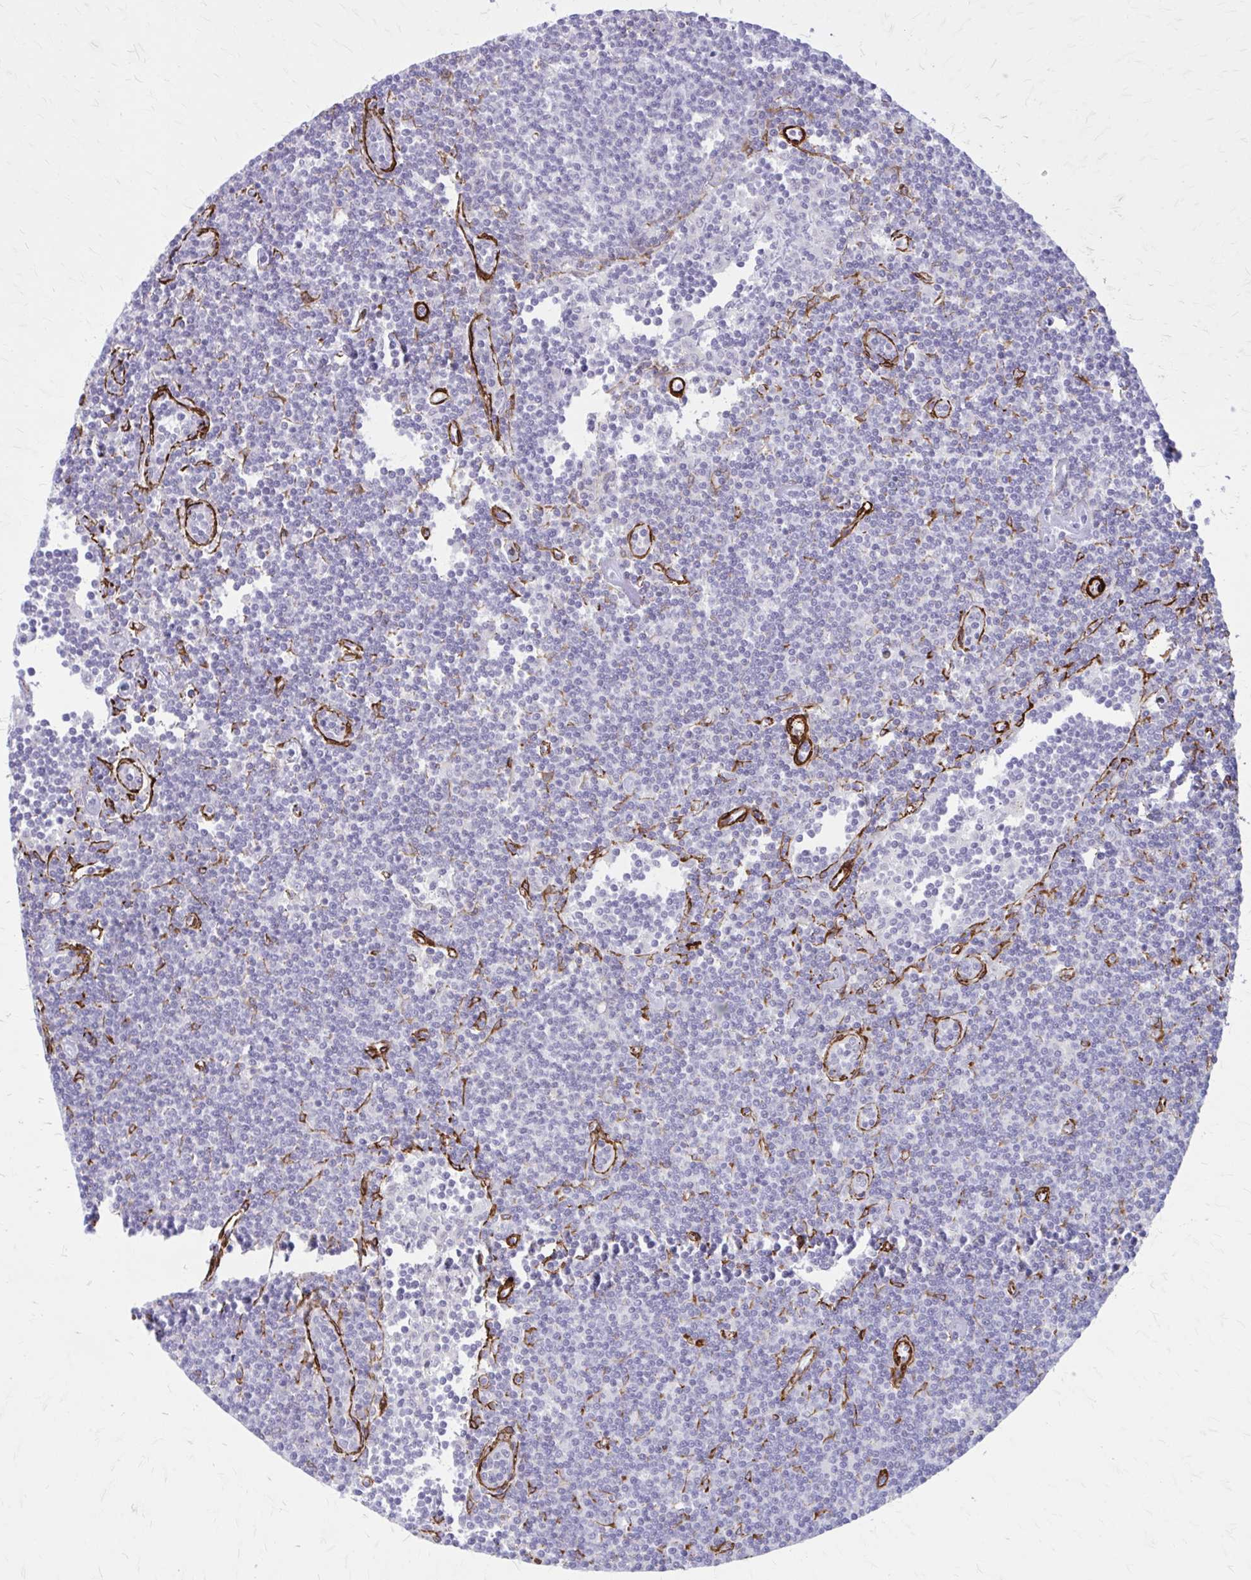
{"staining": {"intensity": "negative", "quantity": "none", "location": "none"}, "tissue": "lymphoma", "cell_type": "Tumor cells", "image_type": "cancer", "snomed": [{"axis": "morphology", "description": "Malignant lymphoma, non-Hodgkin's type, Low grade"}, {"axis": "topography", "description": "Lymph node"}], "caption": "A micrograph of lymphoma stained for a protein shows no brown staining in tumor cells.", "gene": "NRBF2", "patient": {"sex": "female", "age": 73}}